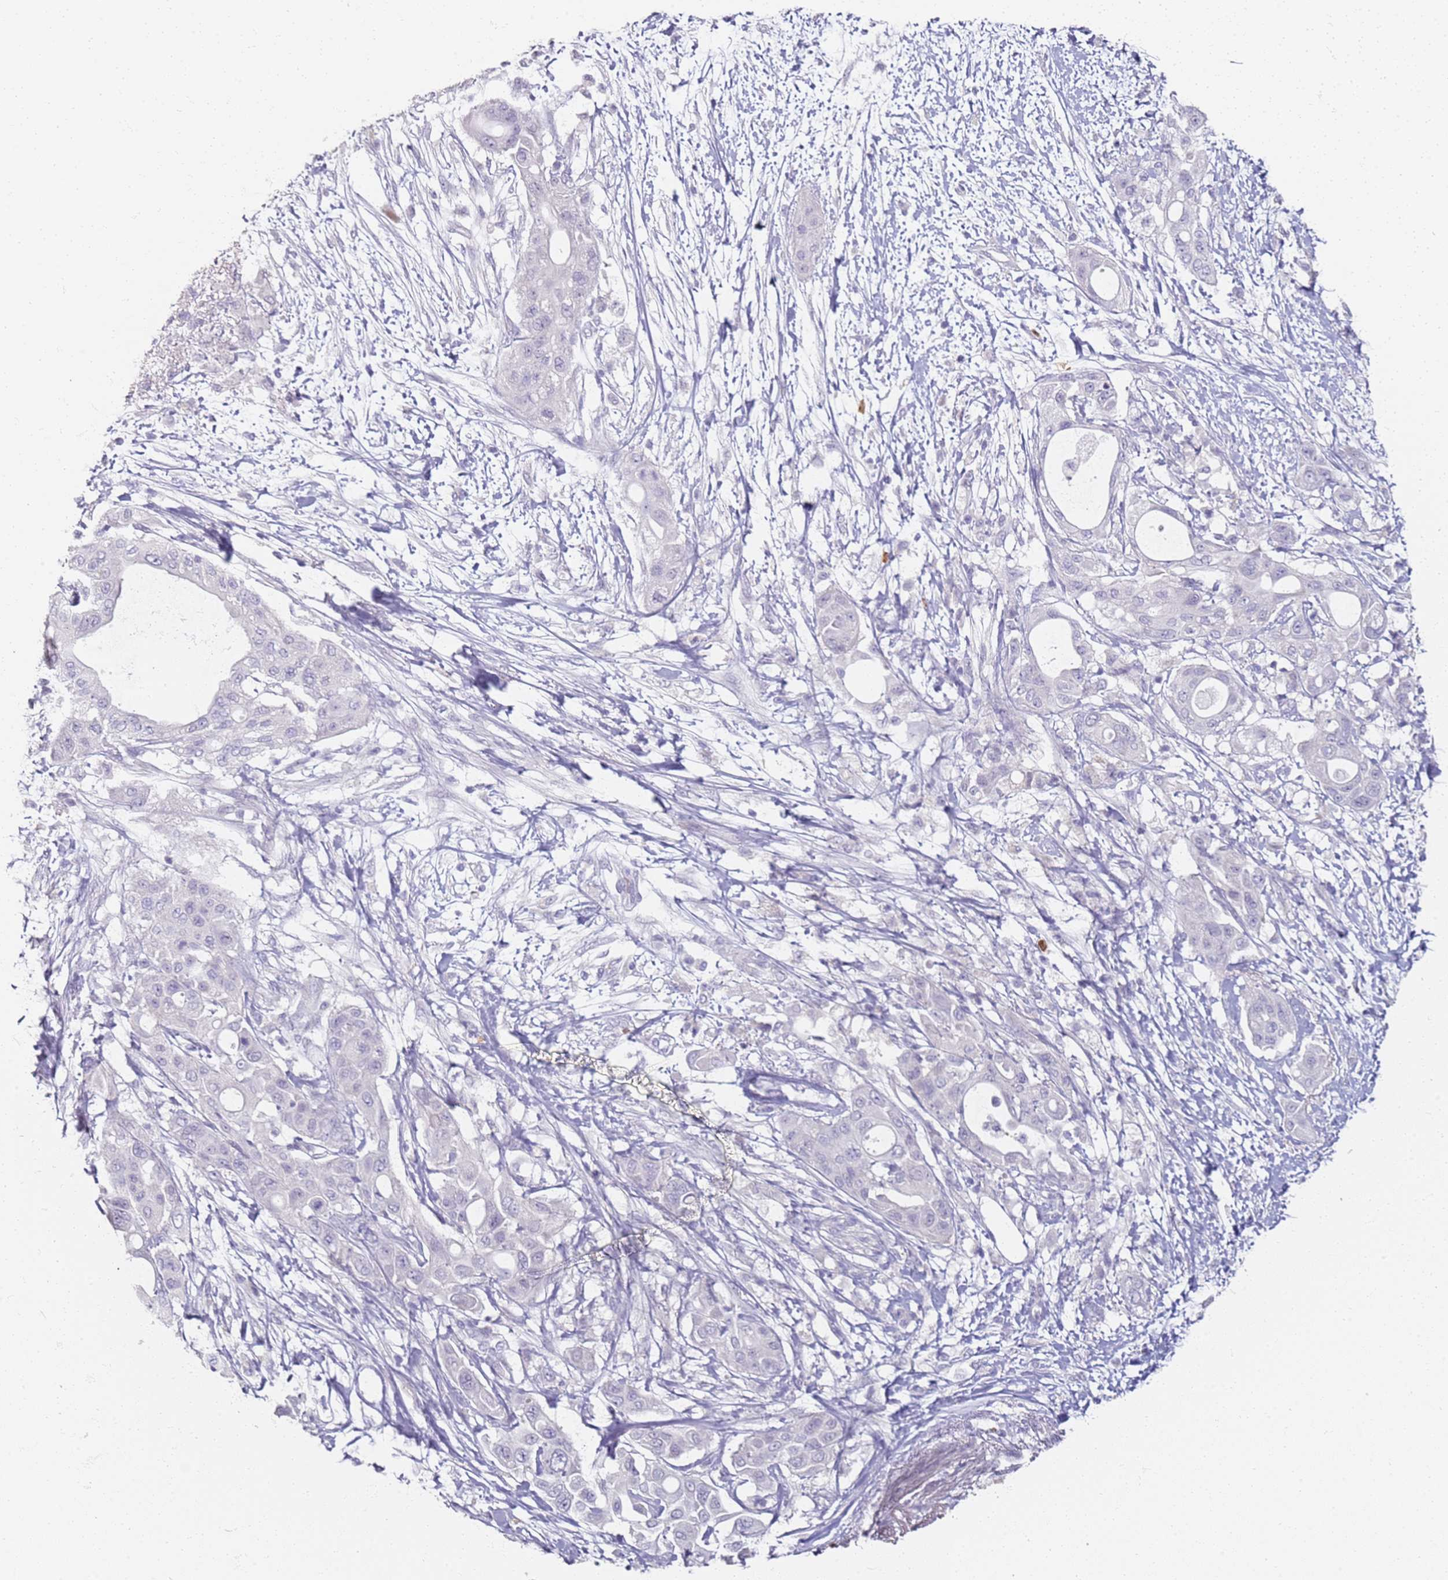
{"staining": {"intensity": "negative", "quantity": "none", "location": "none"}, "tissue": "pancreatic cancer", "cell_type": "Tumor cells", "image_type": "cancer", "snomed": [{"axis": "morphology", "description": "Adenocarcinoma, NOS"}, {"axis": "topography", "description": "Pancreas"}], "caption": "Tumor cells are negative for protein expression in human pancreatic cancer.", "gene": "CD40LG", "patient": {"sex": "male", "age": 68}}